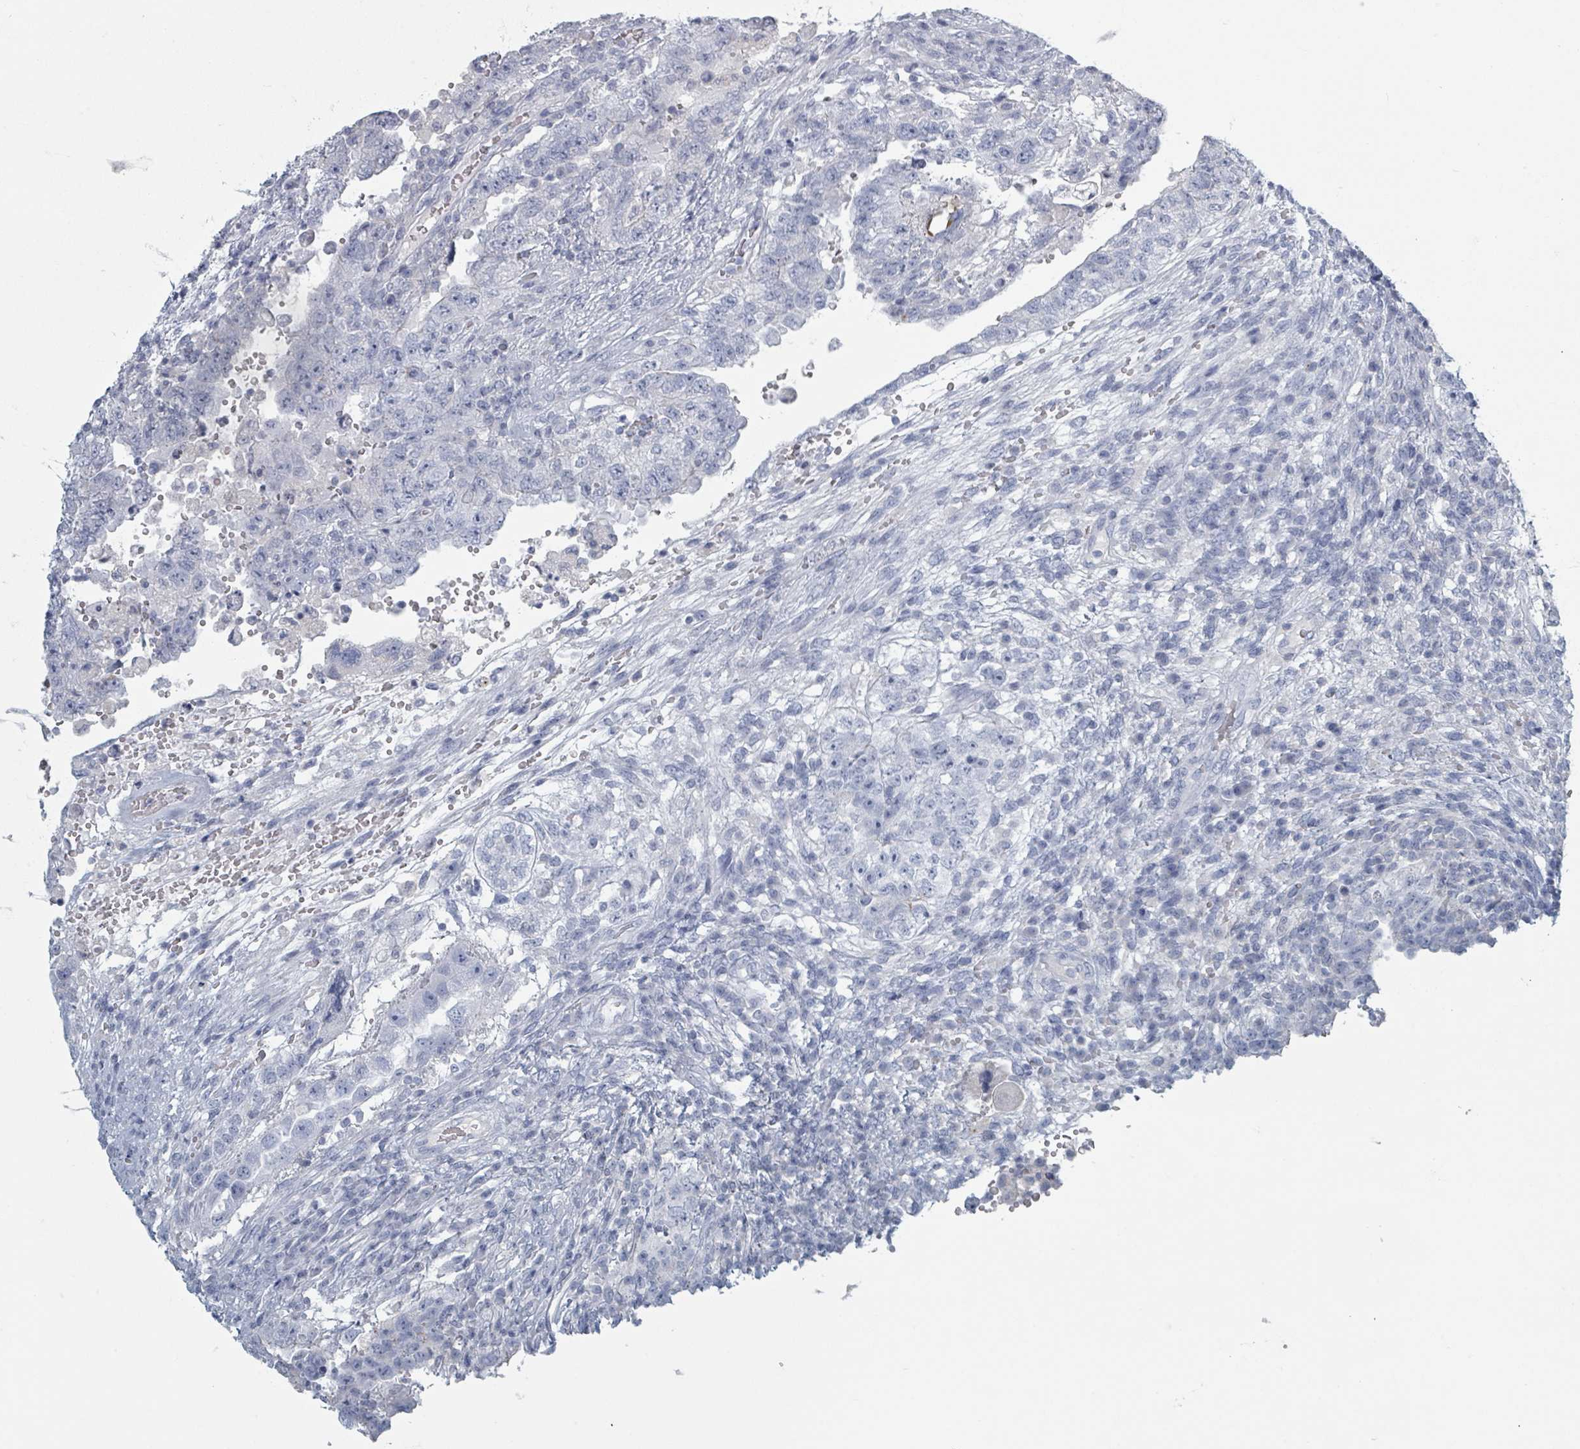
{"staining": {"intensity": "negative", "quantity": "none", "location": "none"}, "tissue": "testis cancer", "cell_type": "Tumor cells", "image_type": "cancer", "snomed": [{"axis": "morphology", "description": "Carcinoma, Embryonal, NOS"}, {"axis": "topography", "description": "Testis"}], "caption": "Embryonal carcinoma (testis) stained for a protein using immunohistochemistry exhibits no expression tumor cells.", "gene": "HEATR5A", "patient": {"sex": "male", "age": 26}}